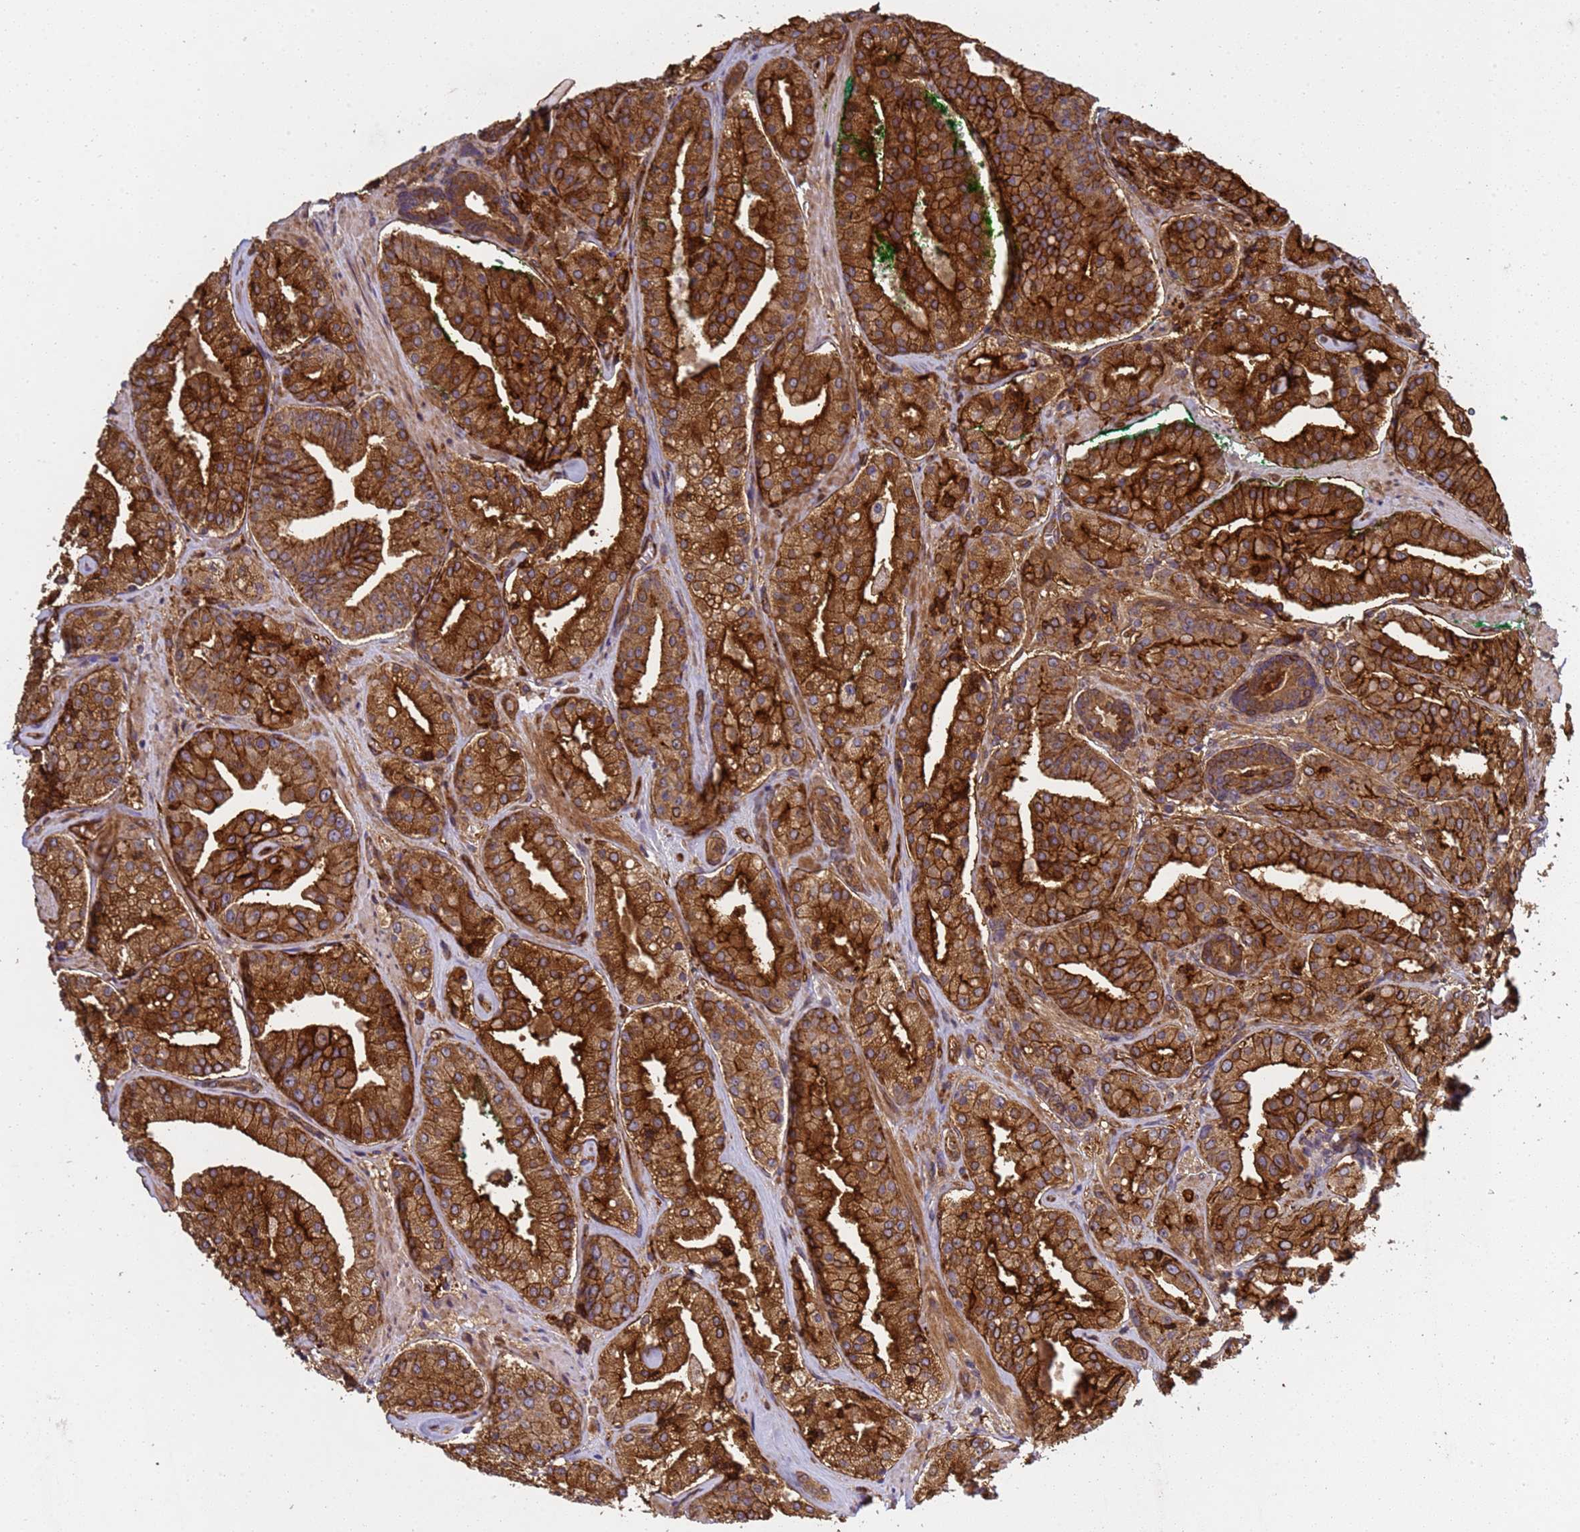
{"staining": {"intensity": "strong", "quantity": ">75%", "location": "cytoplasmic/membranous"}, "tissue": "prostate cancer", "cell_type": "Tumor cells", "image_type": "cancer", "snomed": [{"axis": "morphology", "description": "Adenocarcinoma, High grade"}, {"axis": "topography", "description": "Prostate"}], "caption": "Prostate adenocarcinoma (high-grade) stained with a protein marker displays strong staining in tumor cells.", "gene": "C8orf34", "patient": {"sex": "male", "age": 63}}